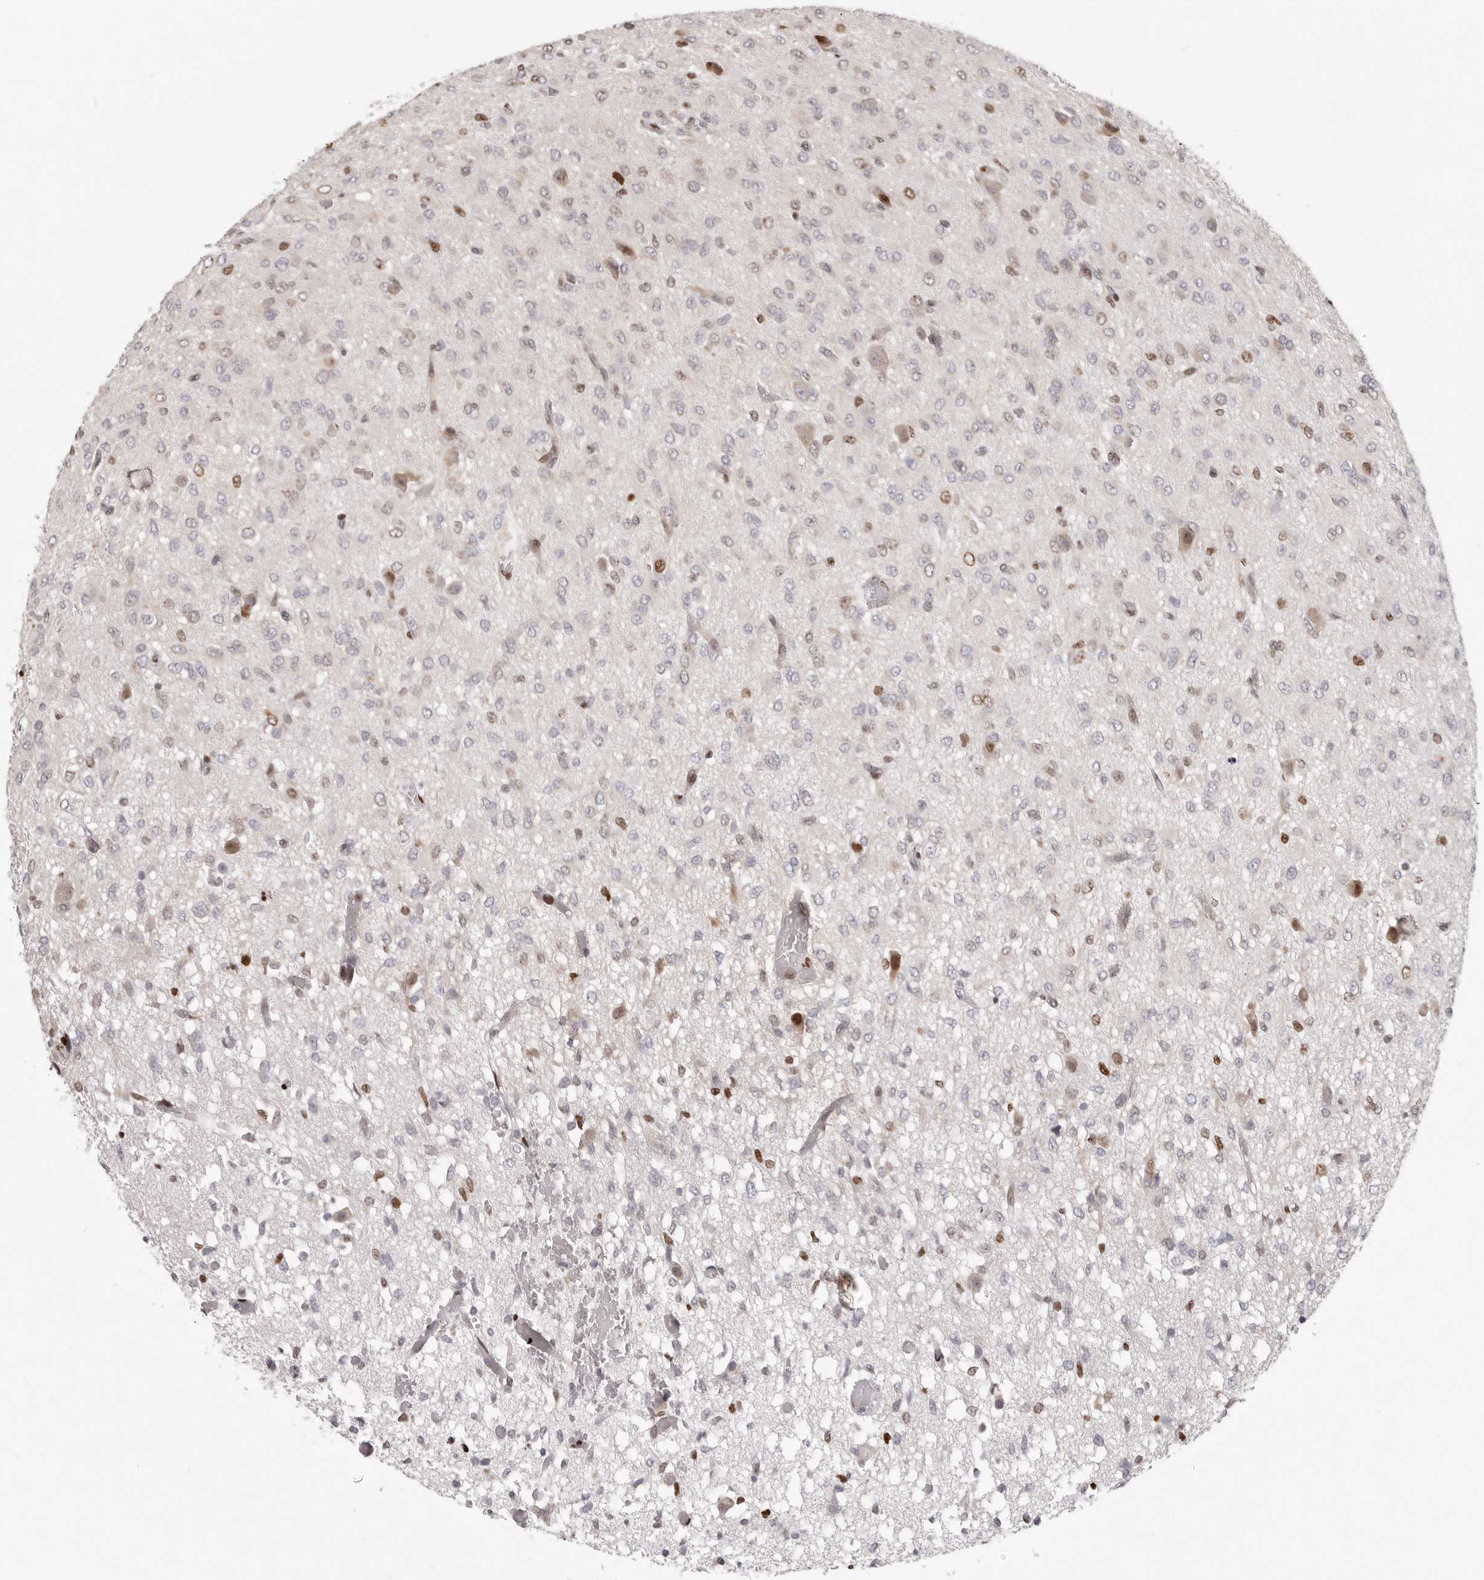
{"staining": {"intensity": "moderate", "quantity": "<25%", "location": "nuclear"}, "tissue": "glioma", "cell_type": "Tumor cells", "image_type": "cancer", "snomed": [{"axis": "morphology", "description": "Glioma, malignant, High grade"}, {"axis": "topography", "description": "Brain"}], "caption": "IHC (DAB) staining of human malignant glioma (high-grade) shows moderate nuclear protein staining in approximately <25% of tumor cells.", "gene": "SRP19", "patient": {"sex": "female", "age": 59}}